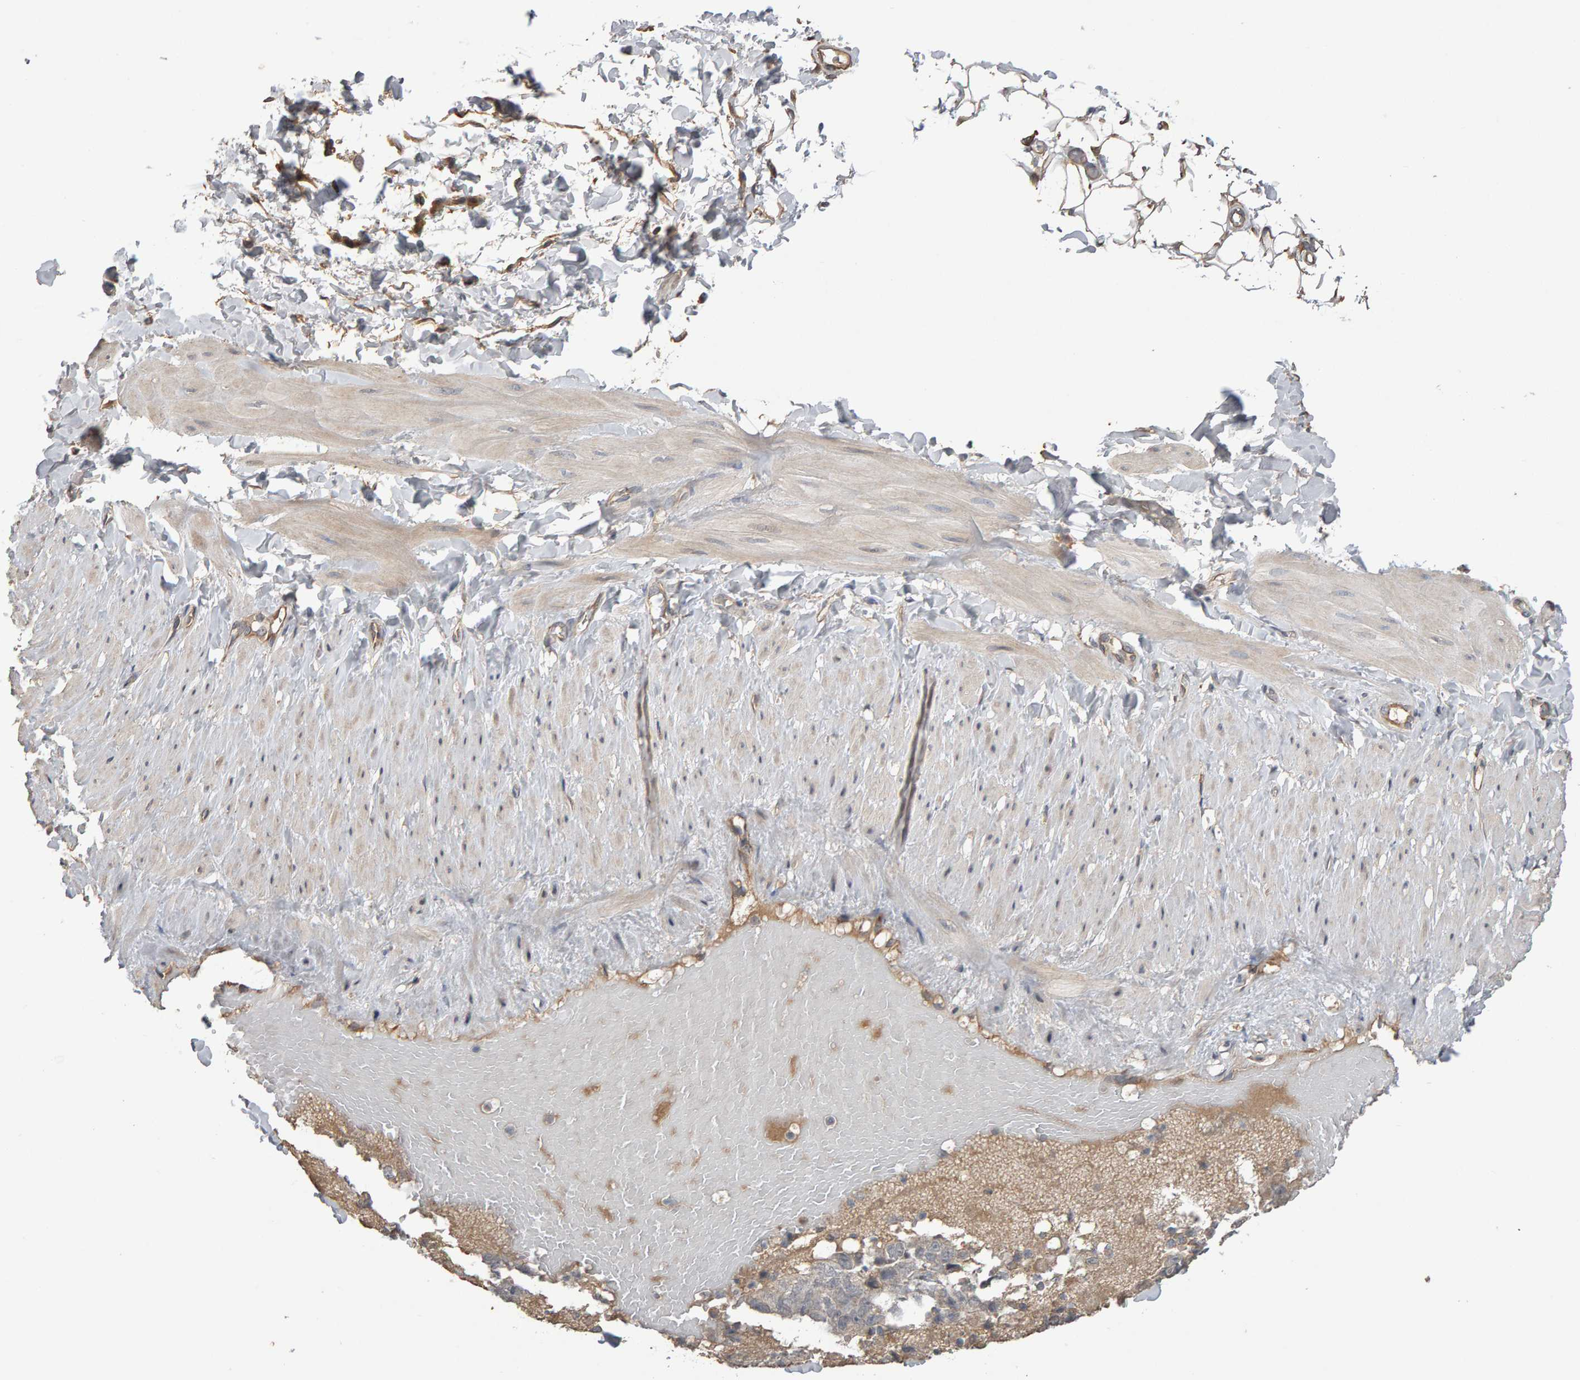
{"staining": {"intensity": "moderate", "quantity": ">75%", "location": "cytoplasmic/membranous"}, "tissue": "adipose tissue", "cell_type": "Adipocytes", "image_type": "normal", "snomed": [{"axis": "morphology", "description": "Normal tissue, NOS"}, {"axis": "topography", "description": "Adipose tissue"}, {"axis": "topography", "description": "Vascular tissue"}, {"axis": "topography", "description": "Peripheral nerve tissue"}], "caption": "The photomicrograph shows immunohistochemical staining of normal adipose tissue. There is moderate cytoplasmic/membranous expression is appreciated in about >75% of adipocytes.", "gene": "COASY", "patient": {"sex": "male", "age": 25}}